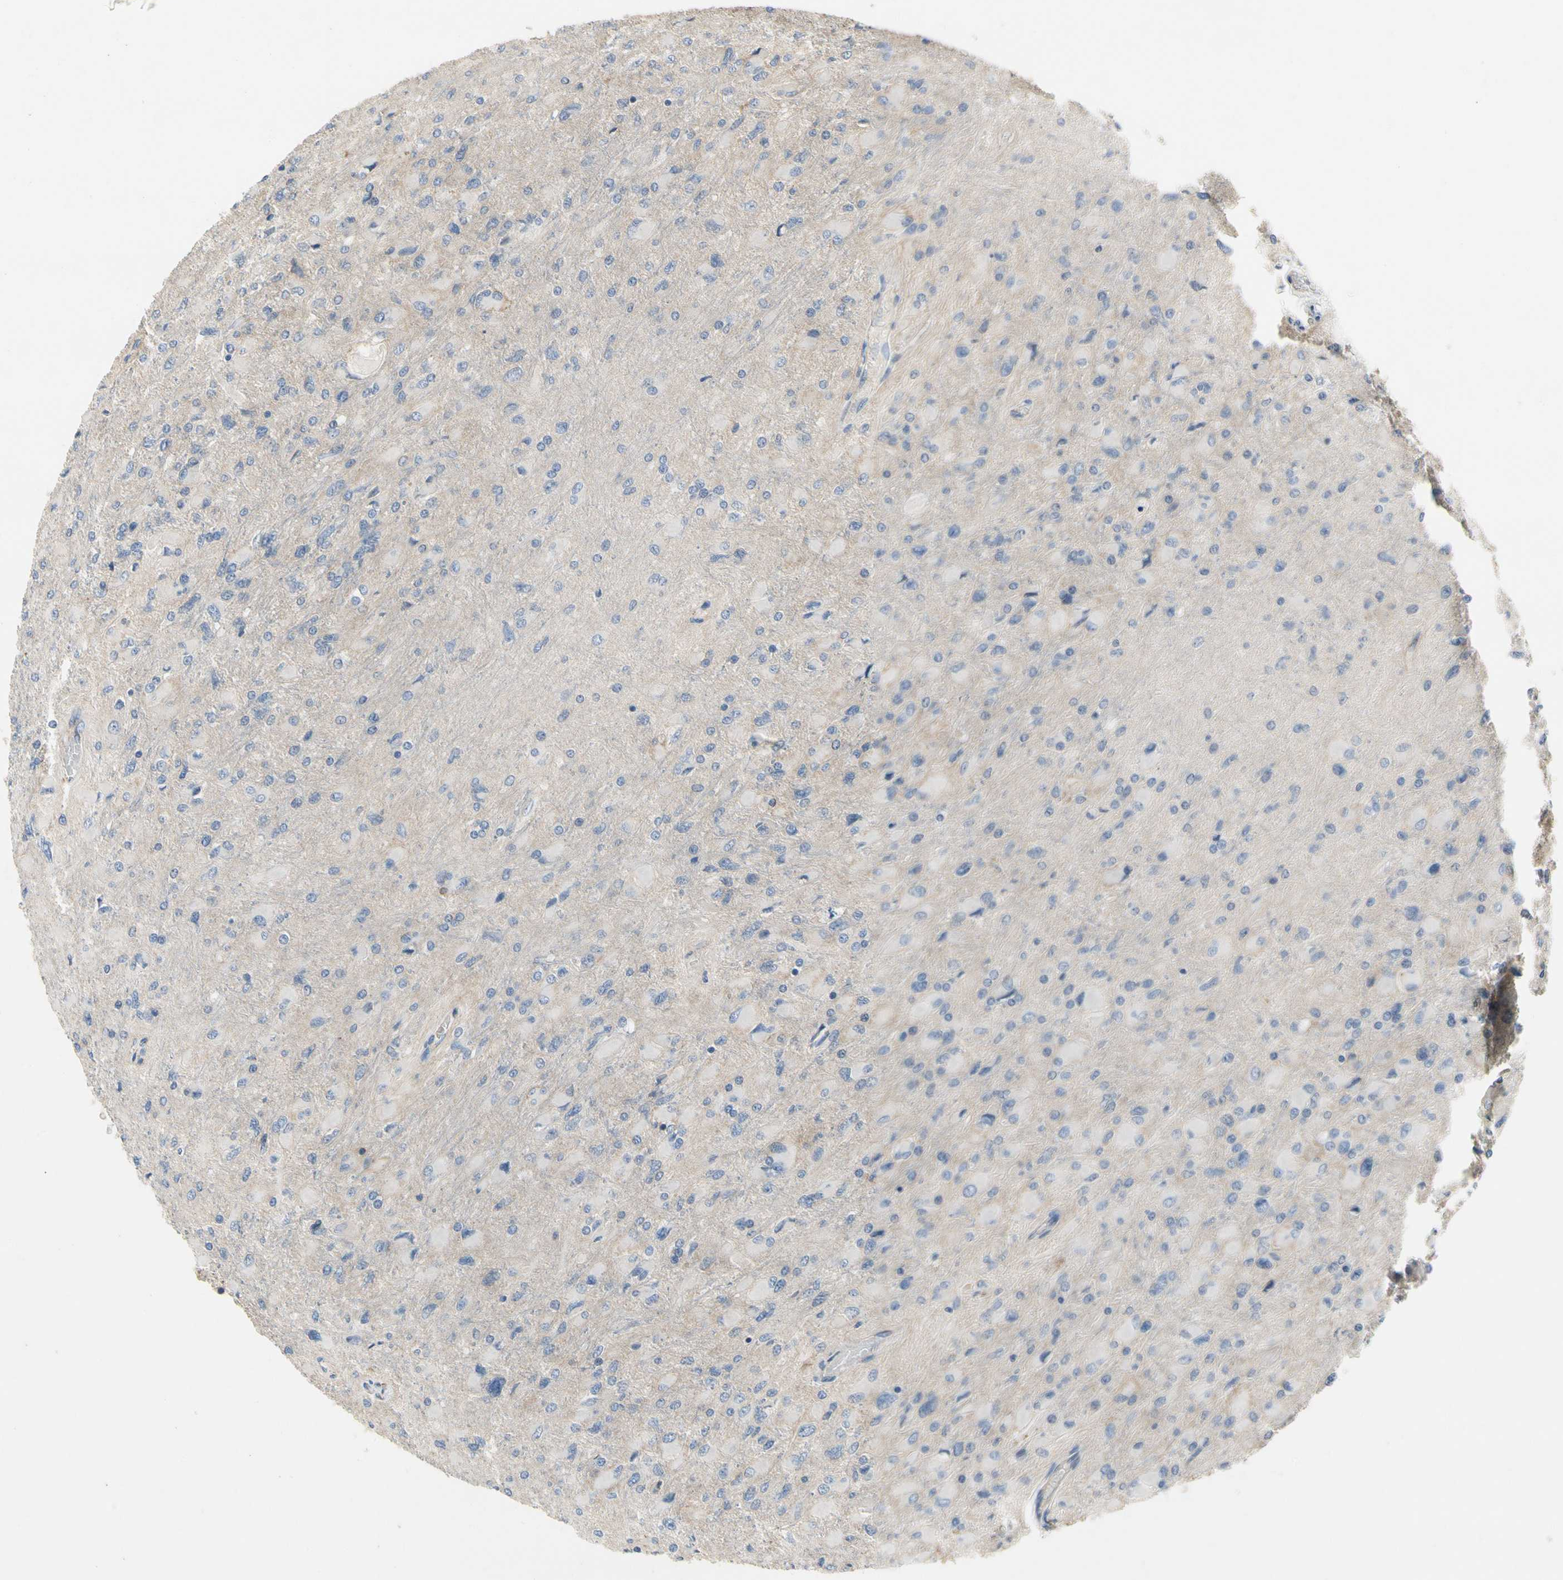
{"staining": {"intensity": "negative", "quantity": "none", "location": "none"}, "tissue": "glioma", "cell_type": "Tumor cells", "image_type": "cancer", "snomed": [{"axis": "morphology", "description": "Glioma, malignant, High grade"}, {"axis": "topography", "description": "Cerebral cortex"}], "caption": "IHC micrograph of neoplastic tissue: human malignant high-grade glioma stained with DAB reveals no significant protein positivity in tumor cells.", "gene": "LGR6", "patient": {"sex": "female", "age": 36}}